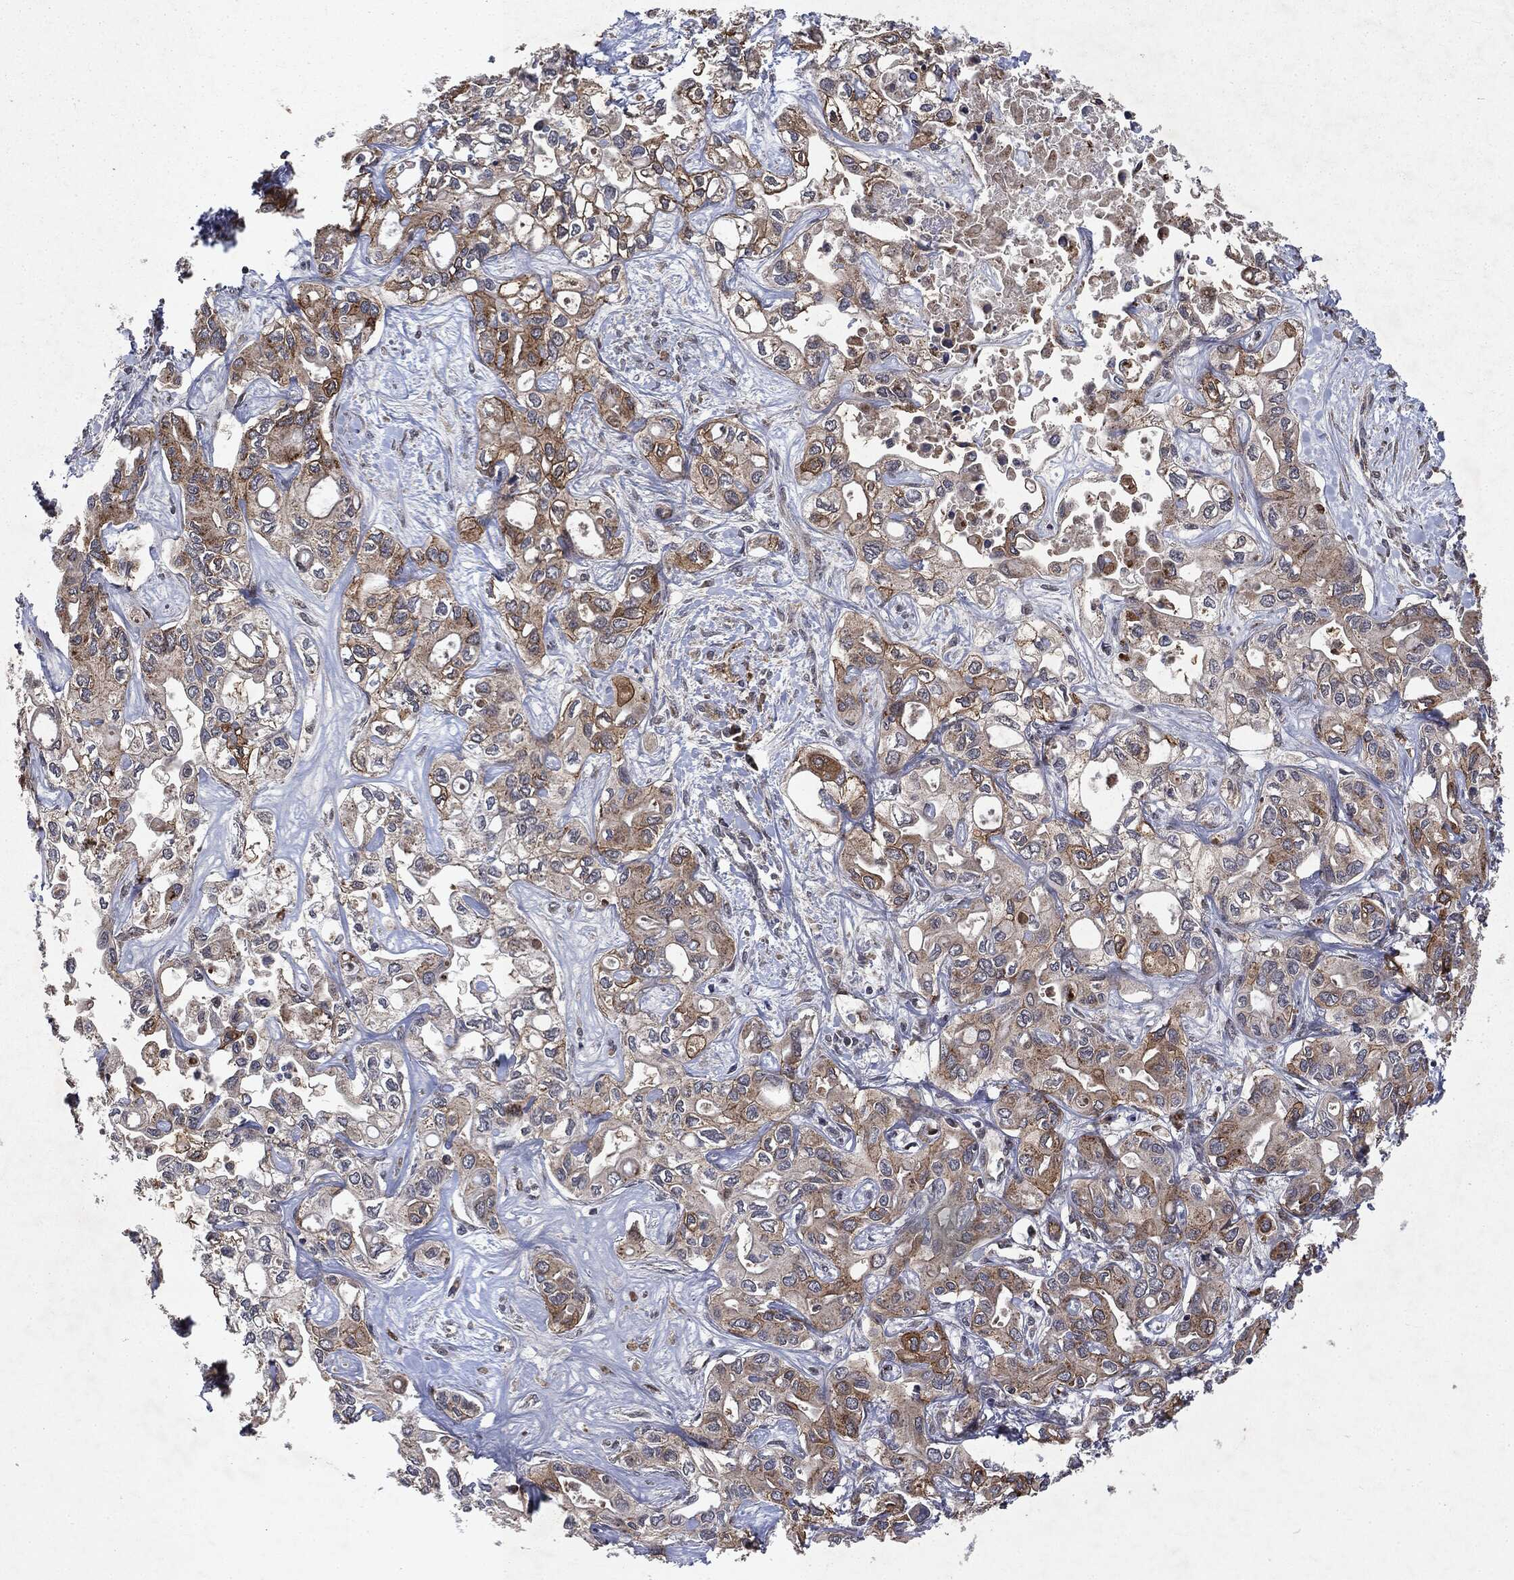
{"staining": {"intensity": "strong", "quantity": "25%-75%", "location": "cytoplasmic/membranous"}, "tissue": "liver cancer", "cell_type": "Tumor cells", "image_type": "cancer", "snomed": [{"axis": "morphology", "description": "Cholangiocarcinoma"}, {"axis": "topography", "description": "Liver"}], "caption": "Cholangiocarcinoma (liver) tissue displays strong cytoplasmic/membranous staining in about 25%-75% of tumor cells (DAB (3,3'-diaminobenzidine) IHC with brightfield microscopy, high magnification).", "gene": "PLPPR2", "patient": {"sex": "female", "age": 64}}